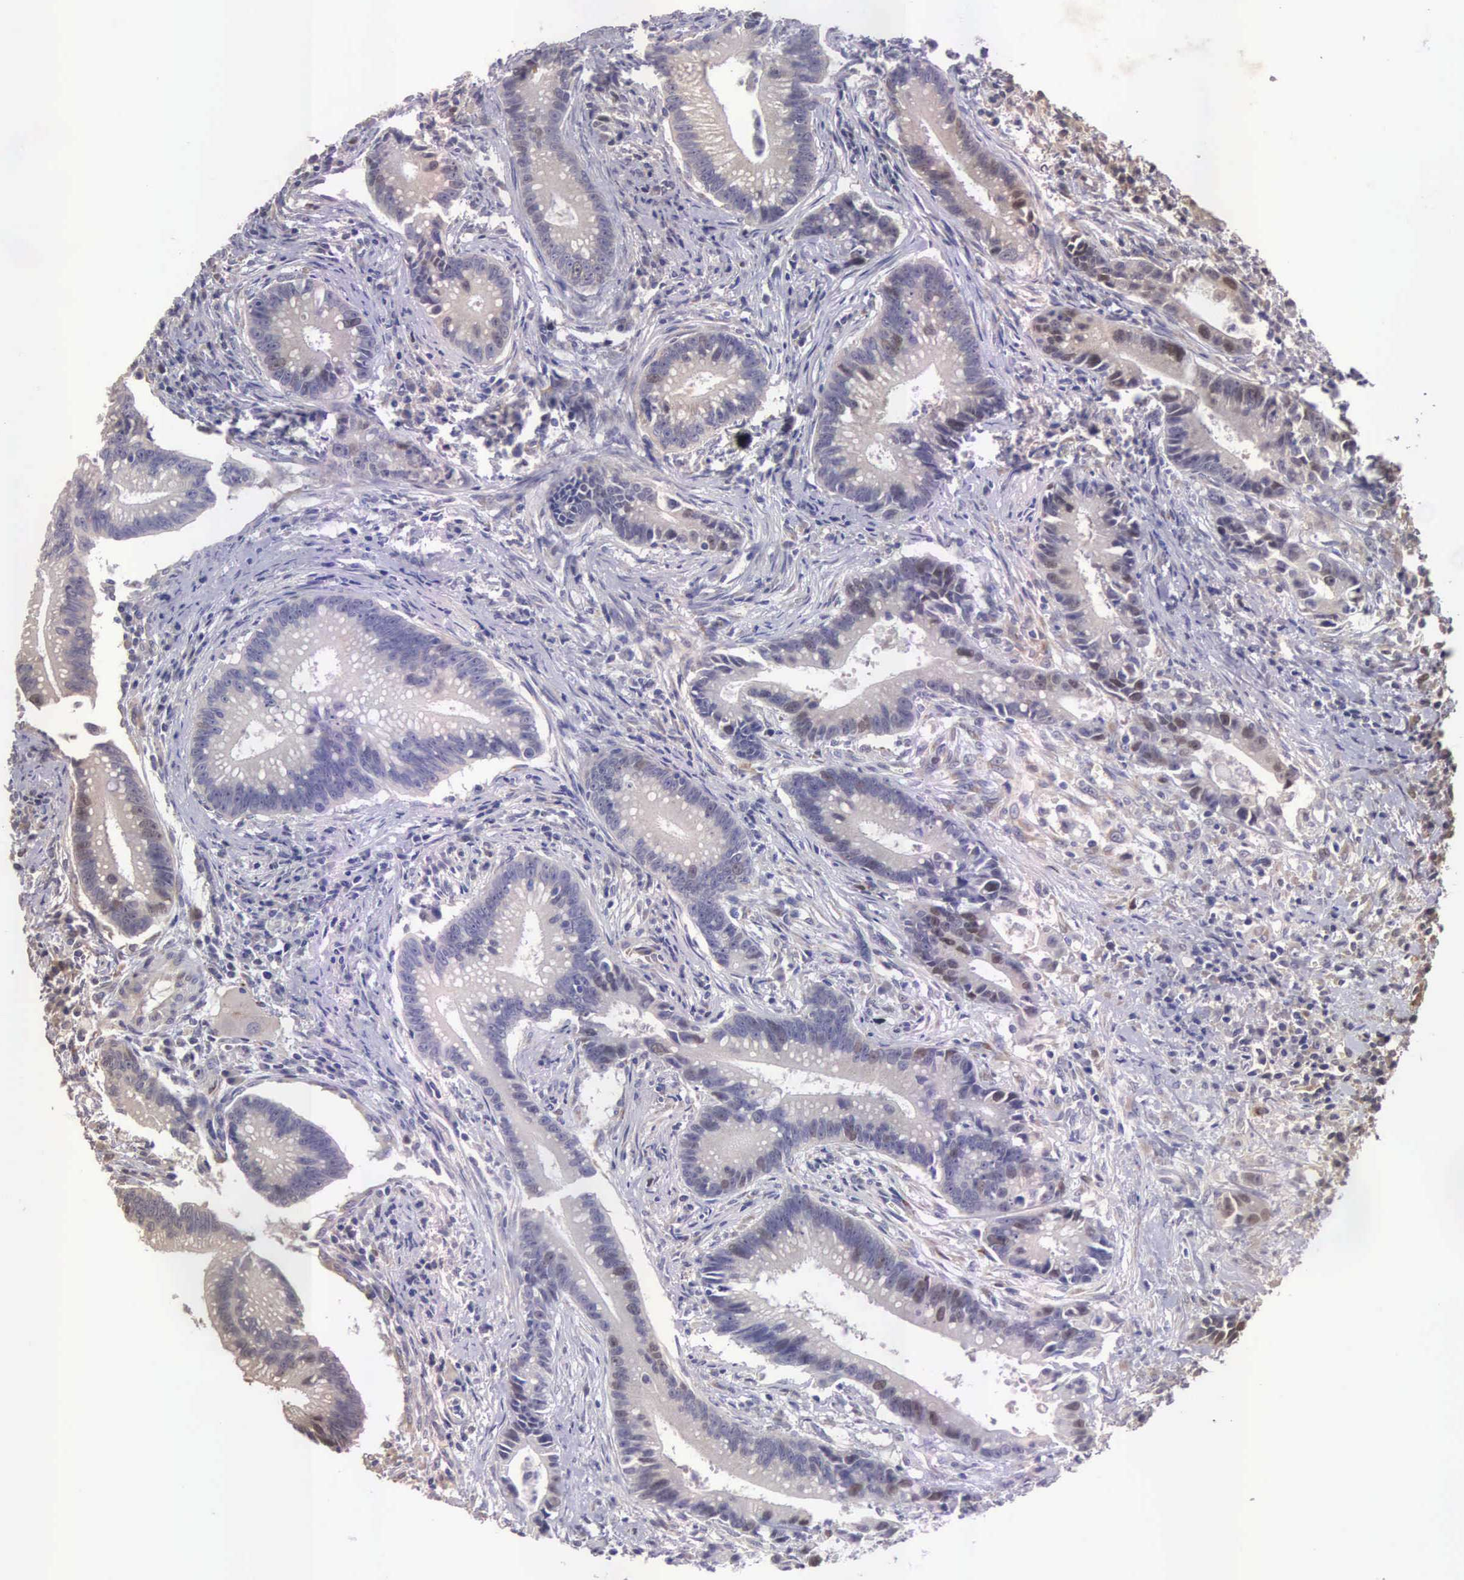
{"staining": {"intensity": "weak", "quantity": "25%-75%", "location": "cytoplasmic/membranous,nuclear"}, "tissue": "colorectal cancer", "cell_type": "Tumor cells", "image_type": "cancer", "snomed": [{"axis": "morphology", "description": "Adenocarcinoma, NOS"}, {"axis": "topography", "description": "Rectum"}], "caption": "Adenocarcinoma (colorectal) stained with immunohistochemistry shows weak cytoplasmic/membranous and nuclear staining in about 25%-75% of tumor cells.", "gene": "CDC45", "patient": {"sex": "female", "age": 81}}